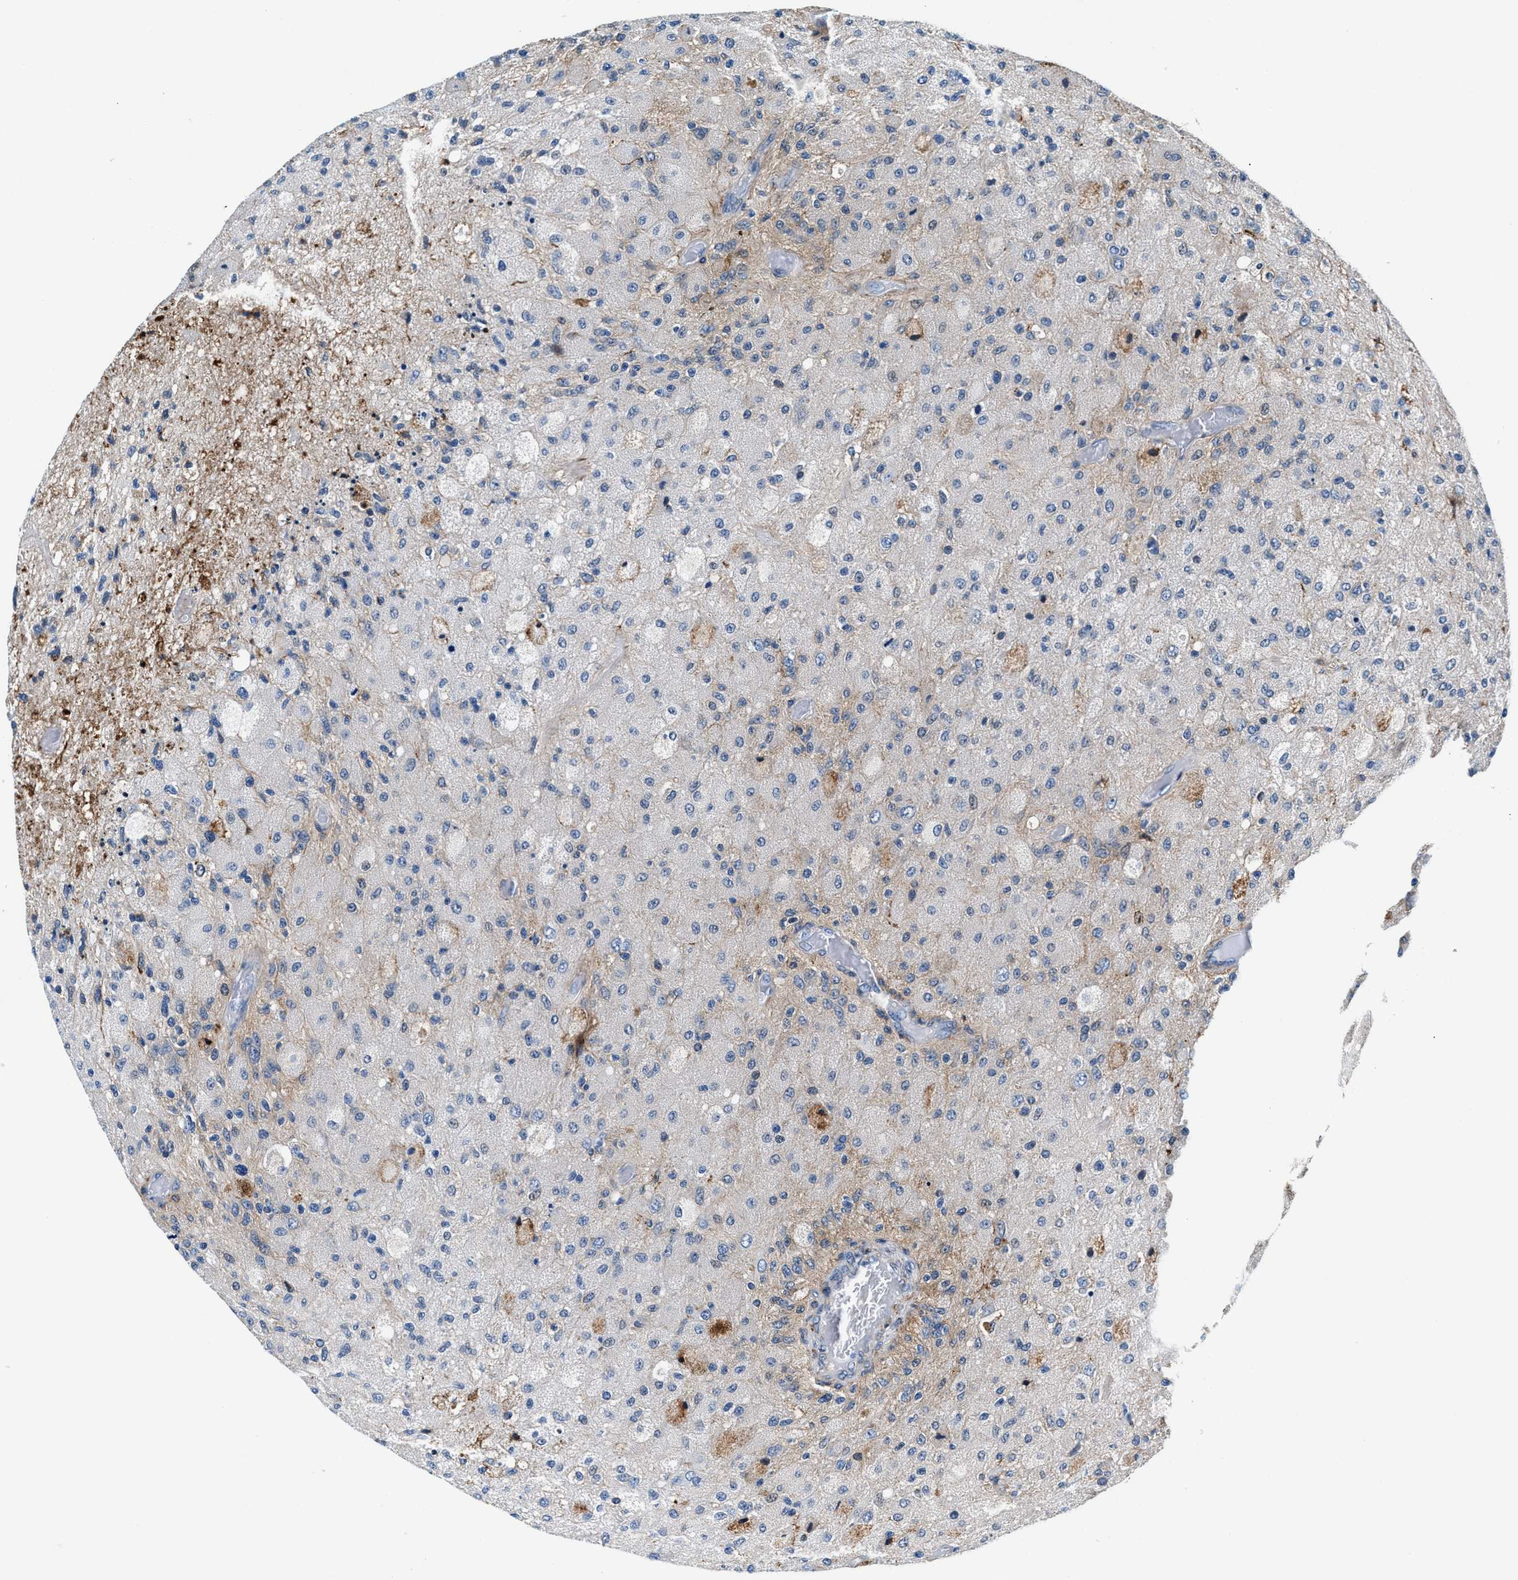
{"staining": {"intensity": "negative", "quantity": "none", "location": "none"}, "tissue": "glioma", "cell_type": "Tumor cells", "image_type": "cancer", "snomed": [{"axis": "morphology", "description": "Normal tissue, NOS"}, {"axis": "morphology", "description": "Glioma, malignant, High grade"}, {"axis": "topography", "description": "Cerebral cortex"}], "caption": "High-grade glioma (malignant) stained for a protein using IHC exhibits no positivity tumor cells.", "gene": "SLFN11", "patient": {"sex": "male", "age": 77}}